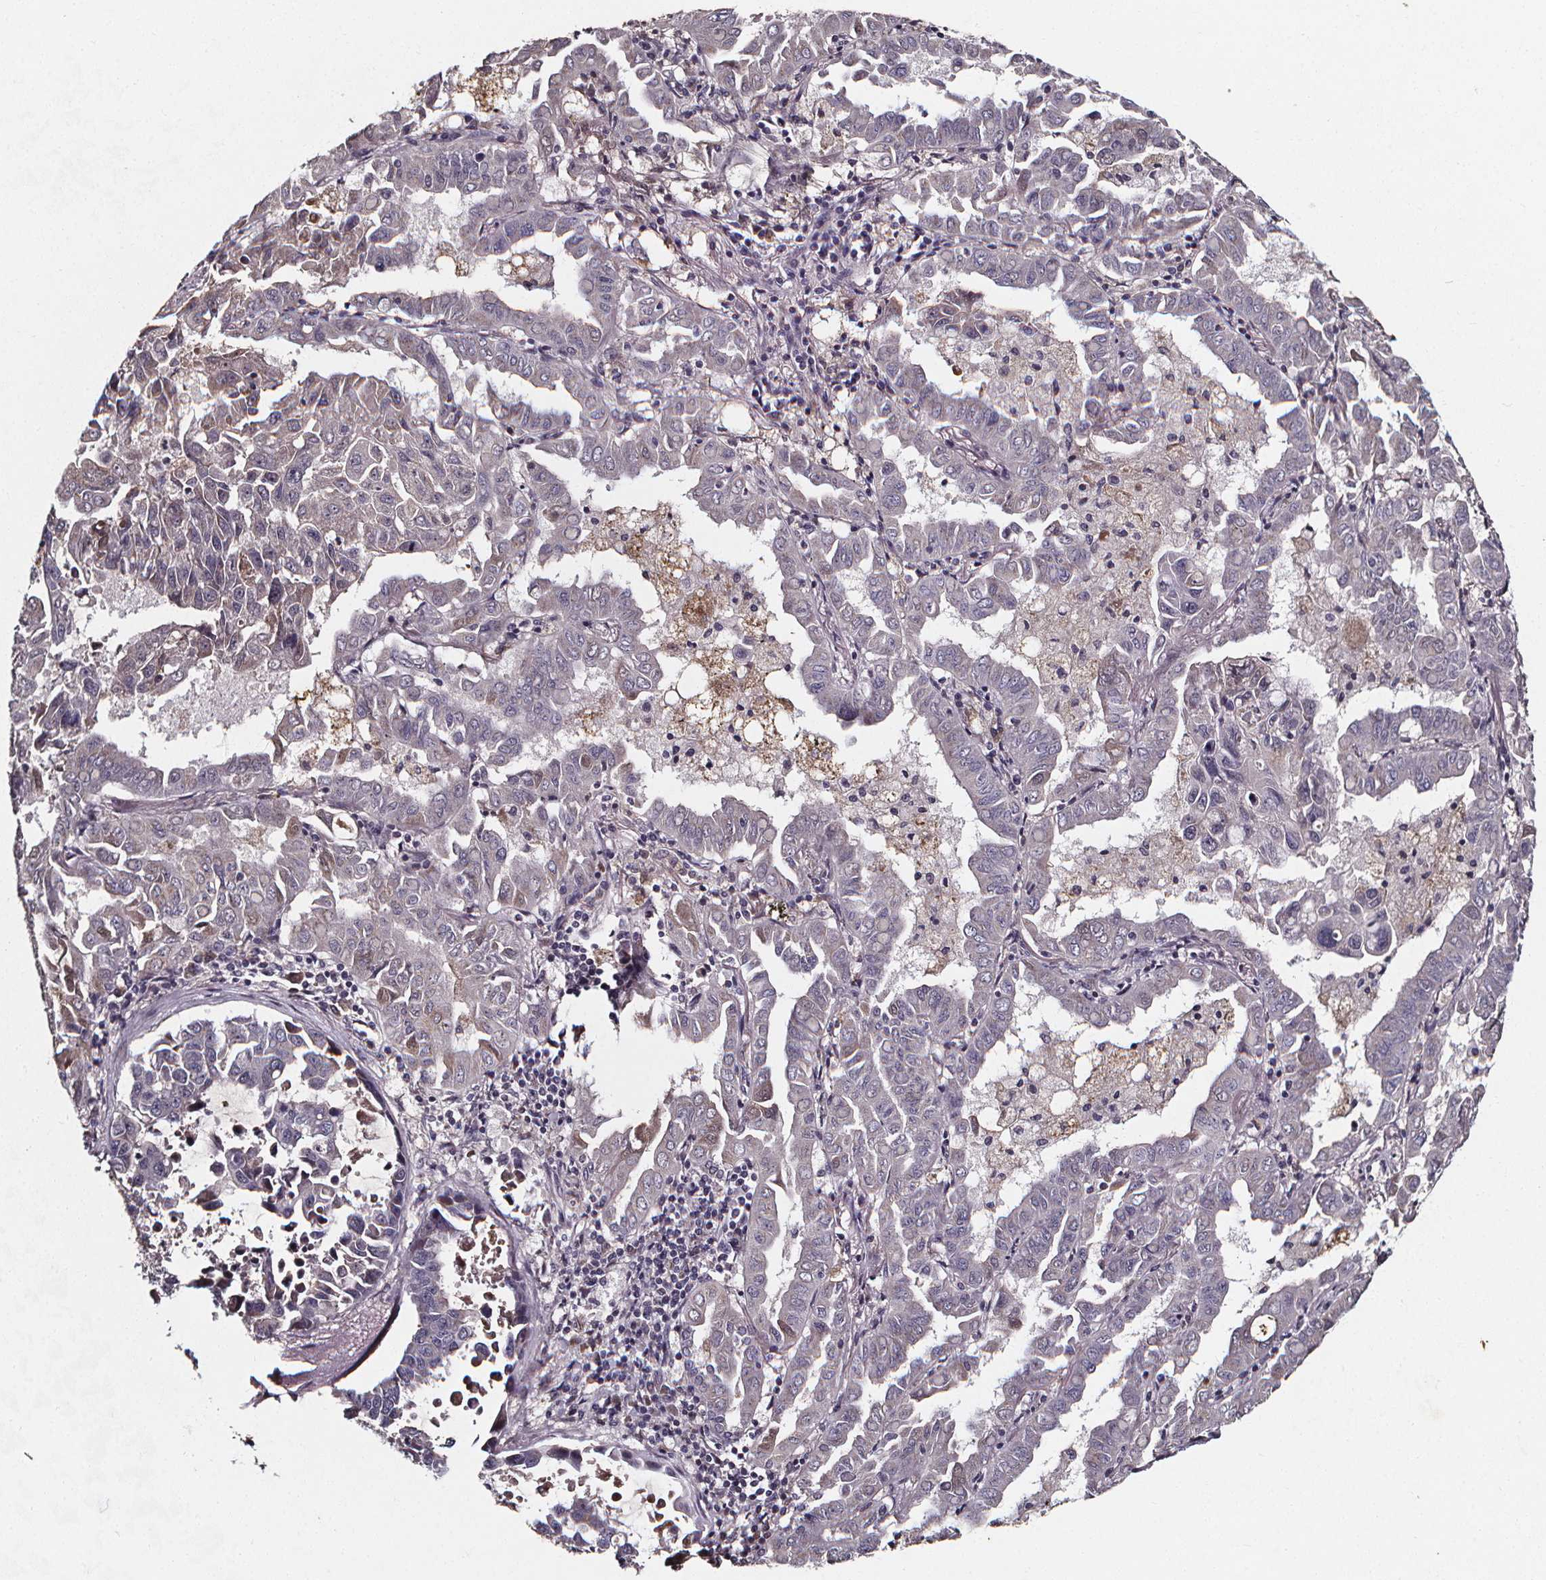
{"staining": {"intensity": "weak", "quantity": "<25%", "location": "cytoplasmic/membranous"}, "tissue": "lung cancer", "cell_type": "Tumor cells", "image_type": "cancer", "snomed": [{"axis": "morphology", "description": "Adenocarcinoma, NOS"}, {"axis": "topography", "description": "Lung"}], "caption": "This is an IHC photomicrograph of lung cancer (adenocarcinoma). There is no positivity in tumor cells.", "gene": "SPAG8", "patient": {"sex": "male", "age": 64}}